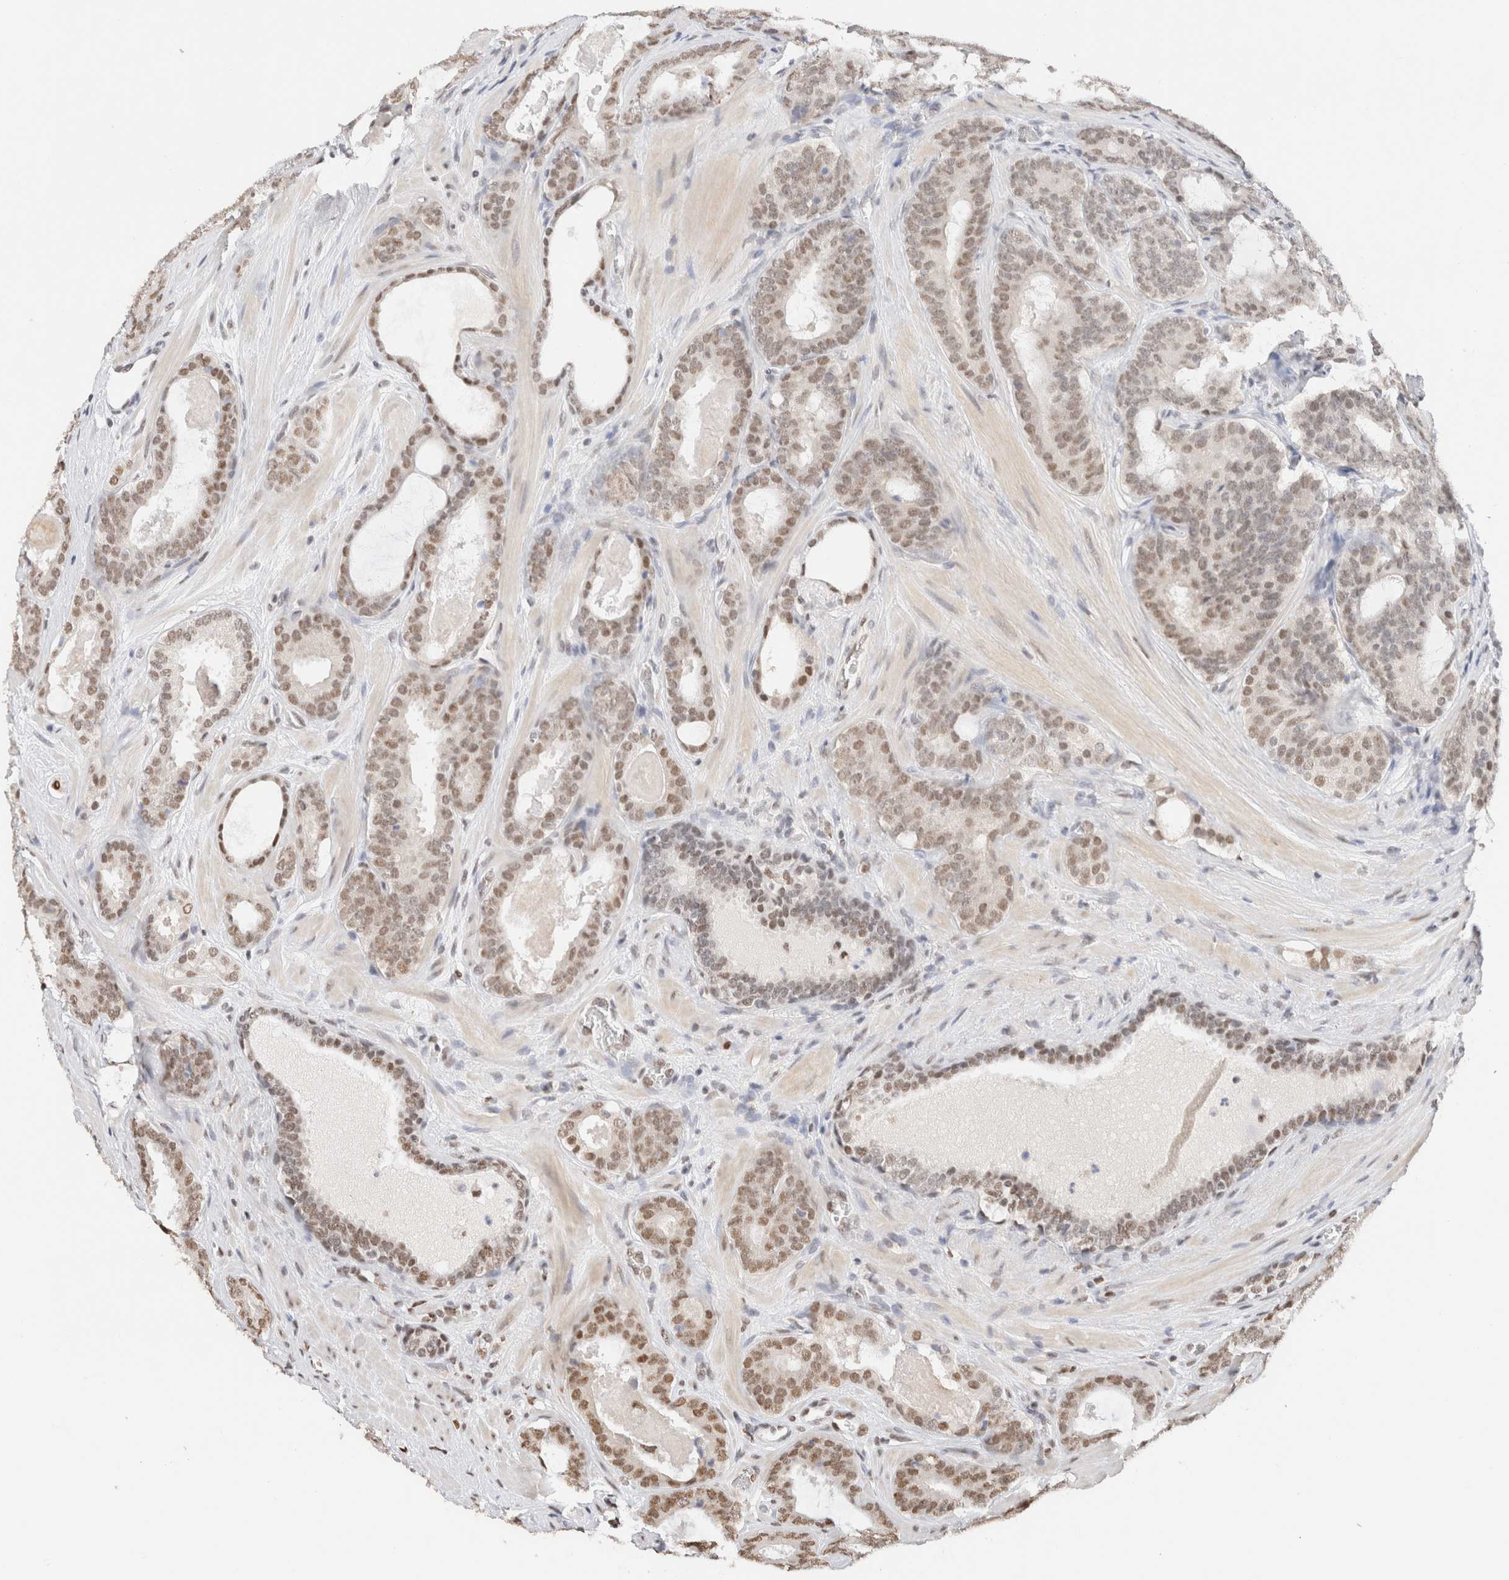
{"staining": {"intensity": "moderate", "quantity": ">75%", "location": "nuclear"}, "tissue": "prostate cancer", "cell_type": "Tumor cells", "image_type": "cancer", "snomed": [{"axis": "morphology", "description": "Adenocarcinoma, High grade"}, {"axis": "topography", "description": "Prostate"}], "caption": "Prostate high-grade adenocarcinoma stained with a brown dye shows moderate nuclear positive staining in approximately >75% of tumor cells.", "gene": "SUPT3H", "patient": {"sex": "male", "age": 60}}